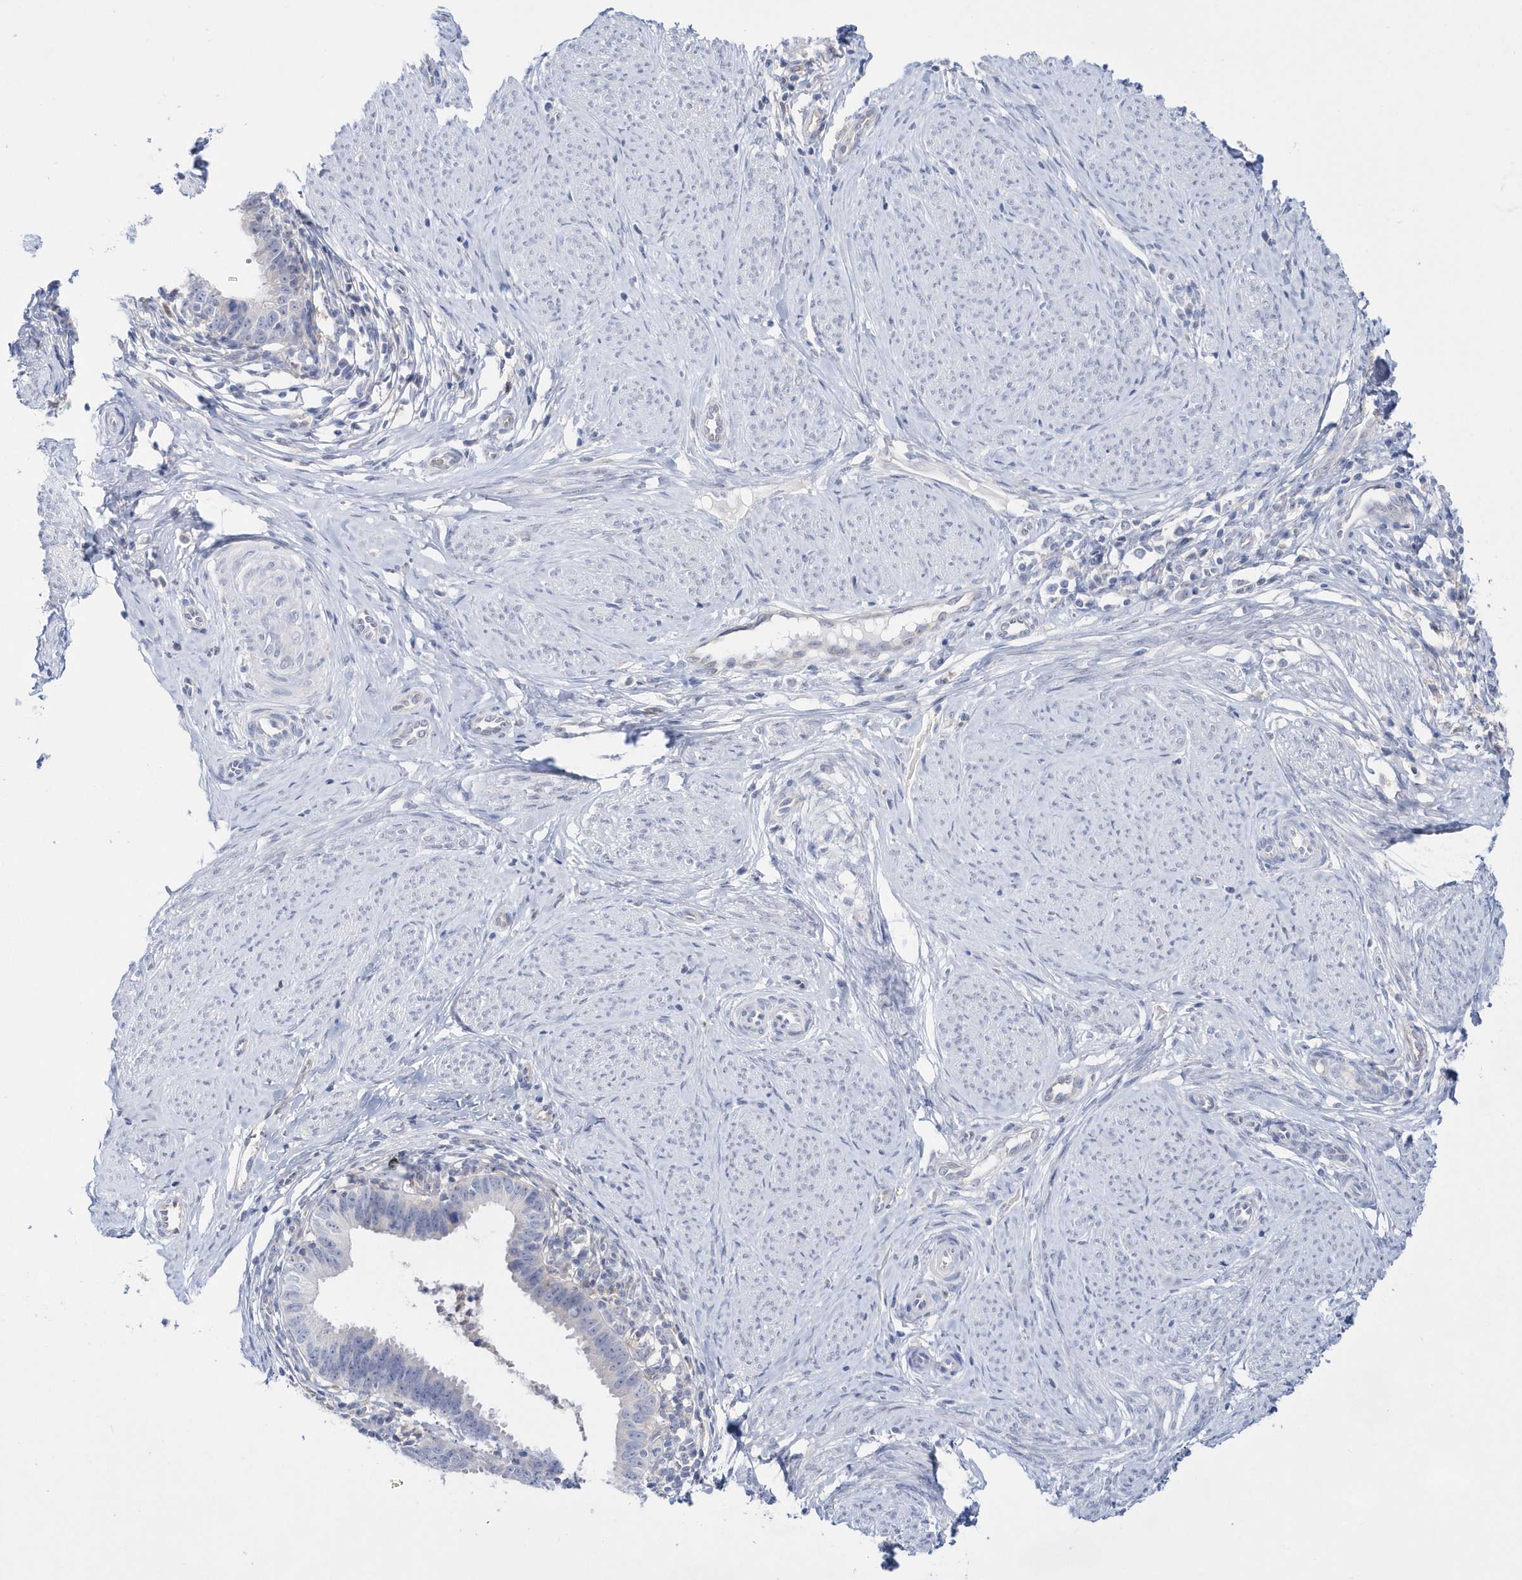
{"staining": {"intensity": "negative", "quantity": "none", "location": "none"}, "tissue": "cervical cancer", "cell_type": "Tumor cells", "image_type": "cancer", "snomed": [{"axis": "morphology", "description": "Adenocarcinoma, NOS"}, {"axis": "topography", "description": "Cervix"}], "caption": "The histopathology image shows no staining of tumor cells in cervical cancer.", "gene": "BDH2", "patient": {"sex": "female", "age": 36}}